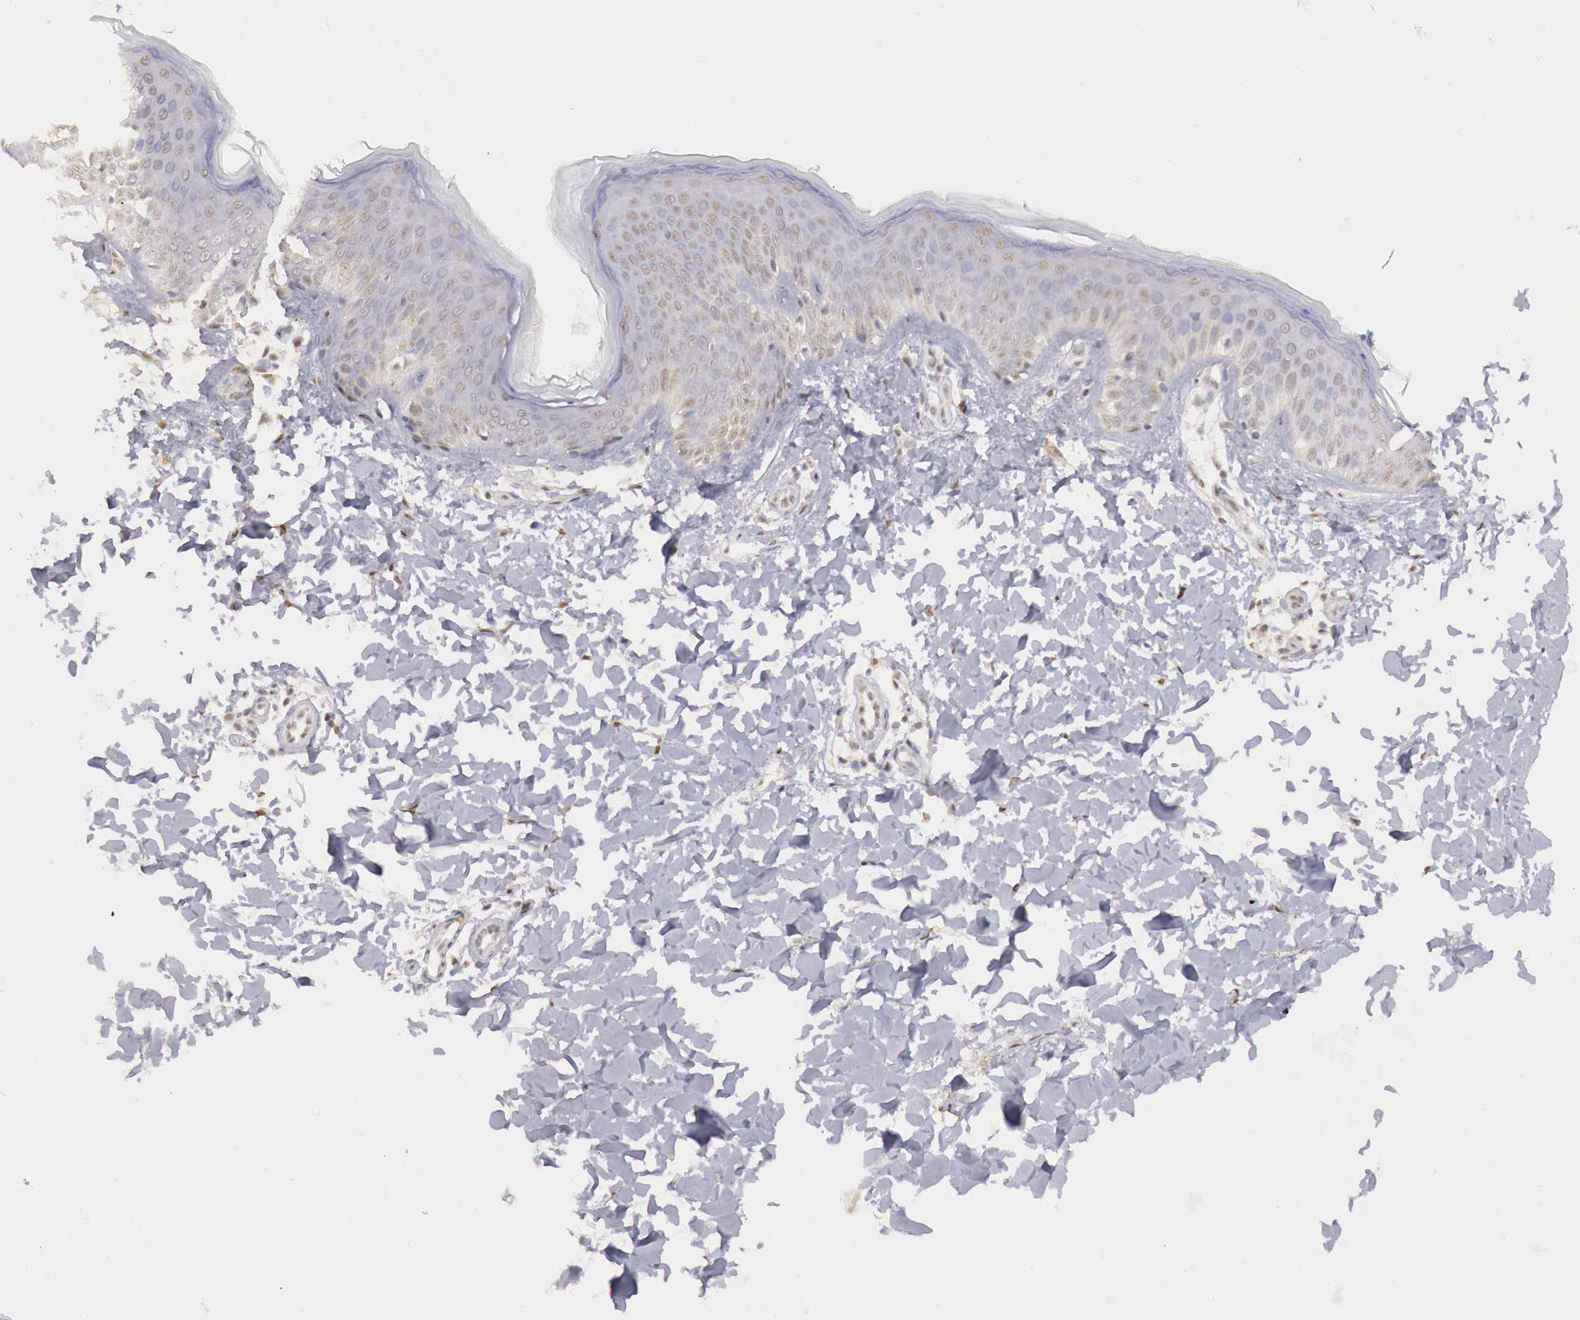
{"staining": {"intensity": "moderate", "quantity": ">75%", "location": "nuclear"}, "tissue": "skin", "cell_type": "Fibroblasts", "image_type": "normal", "snomed": [{"axis": "morphology", "description": "Normal tissue, NOS"}, {"axis": "topography", "description": "Skin"}], "caption": "Immunohistochemical staining of unremarkable human skin reveals medium levels of moderate nuclear expression in approximately >75% of fibroblasts.", "gene": "UBA1", "patient": {"sex": "female", "age": 17}}